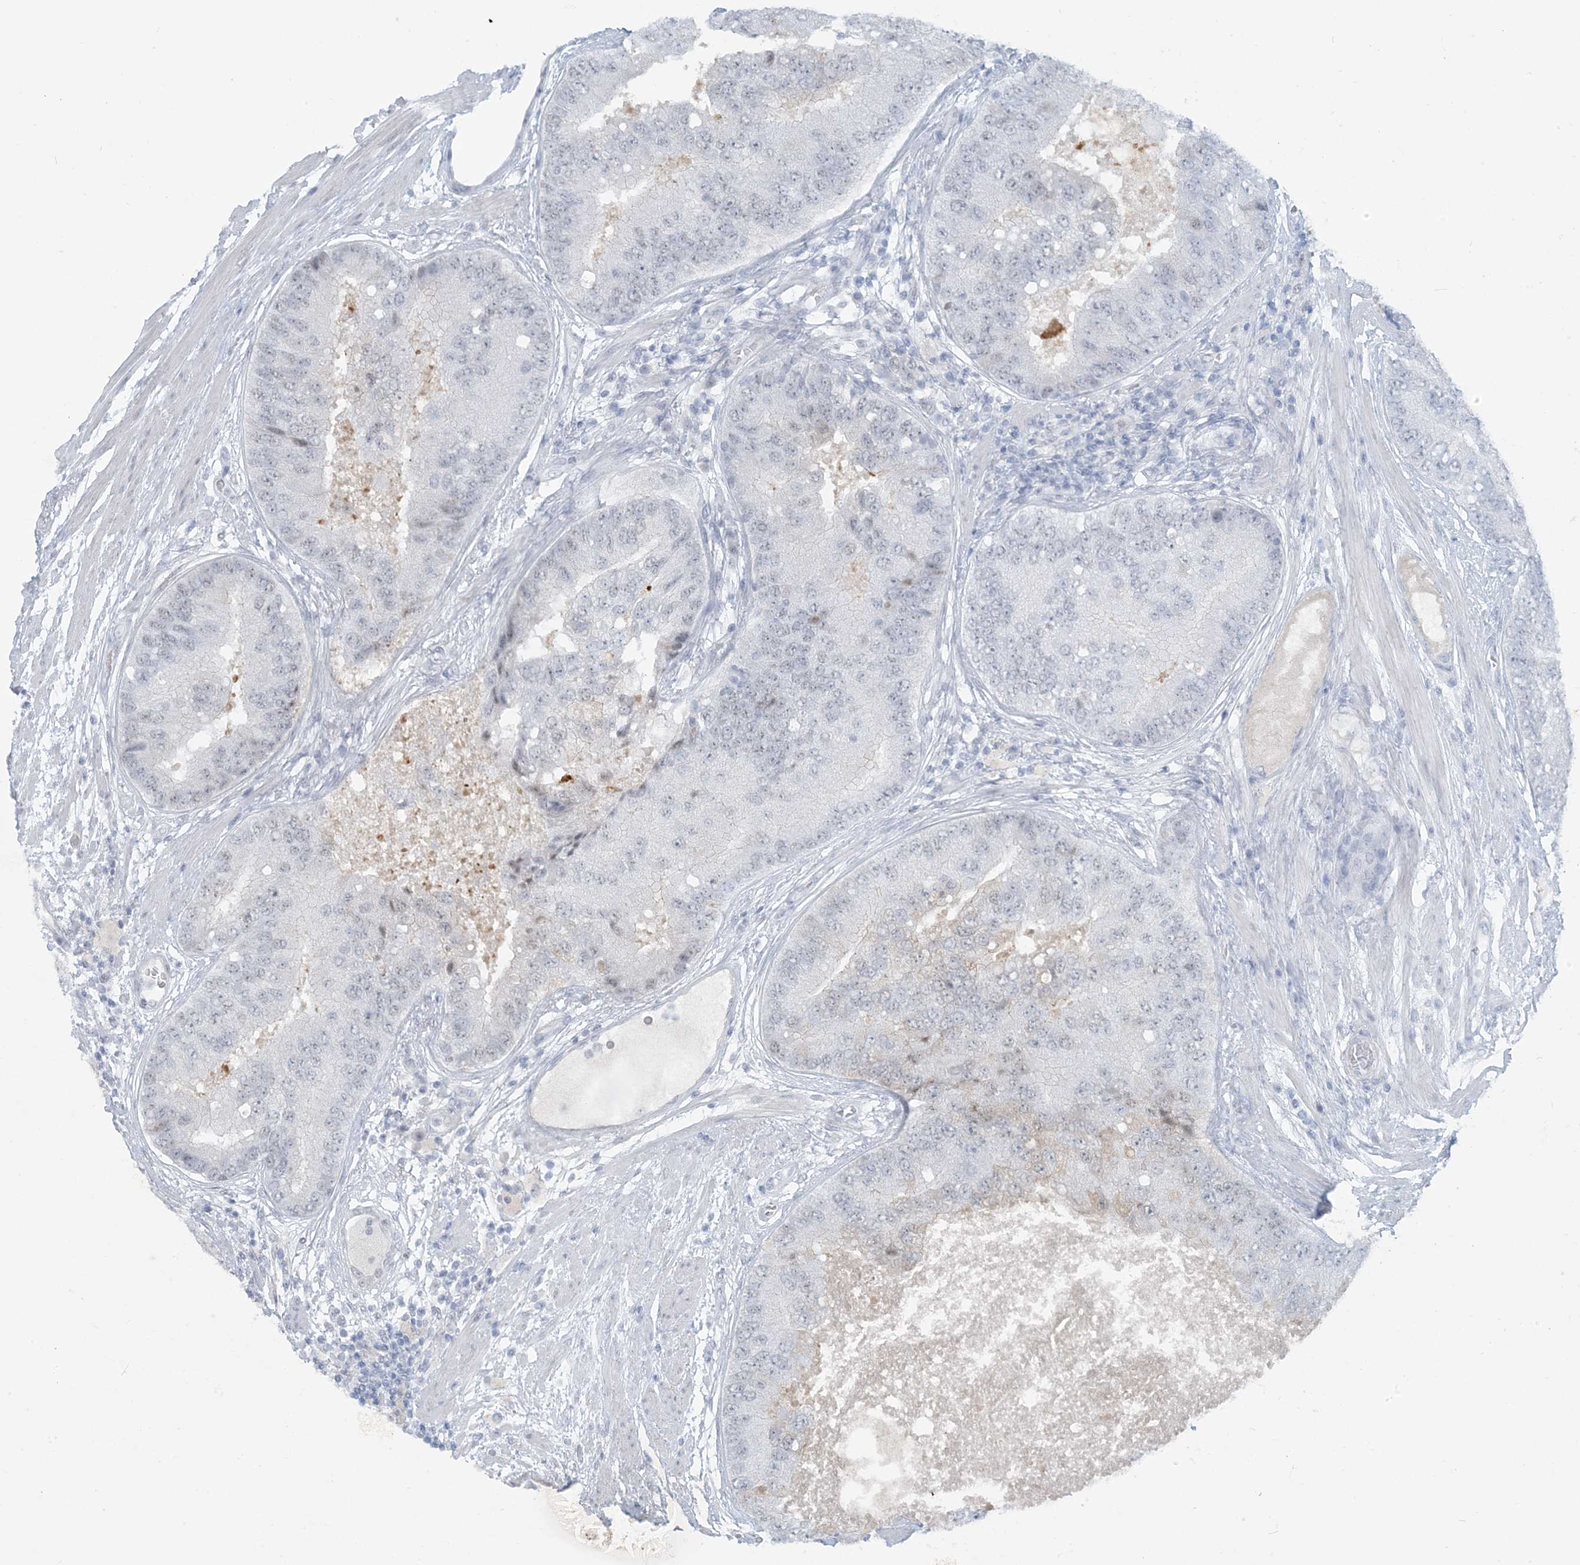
{"staining": {"intensity": "negative", "quantity": "none", "location": "none"}, "tissue": "prostate cancer", "cell_type": "Tumor cells", "image_type": "cancer", "snomed": [{"axis": "morphology", "description": "Adenocarcinoma, High grade"}, {"axis": "topography", "description": "Prostate"}], "caption": "Human high-grade adenocarcinoma (prostate) stained for a protein using immunohistochemistry (IHC) displays no expression in tumor cells.", "gene": "SCML1", "patient": {"sex": "male", "age": 70}}